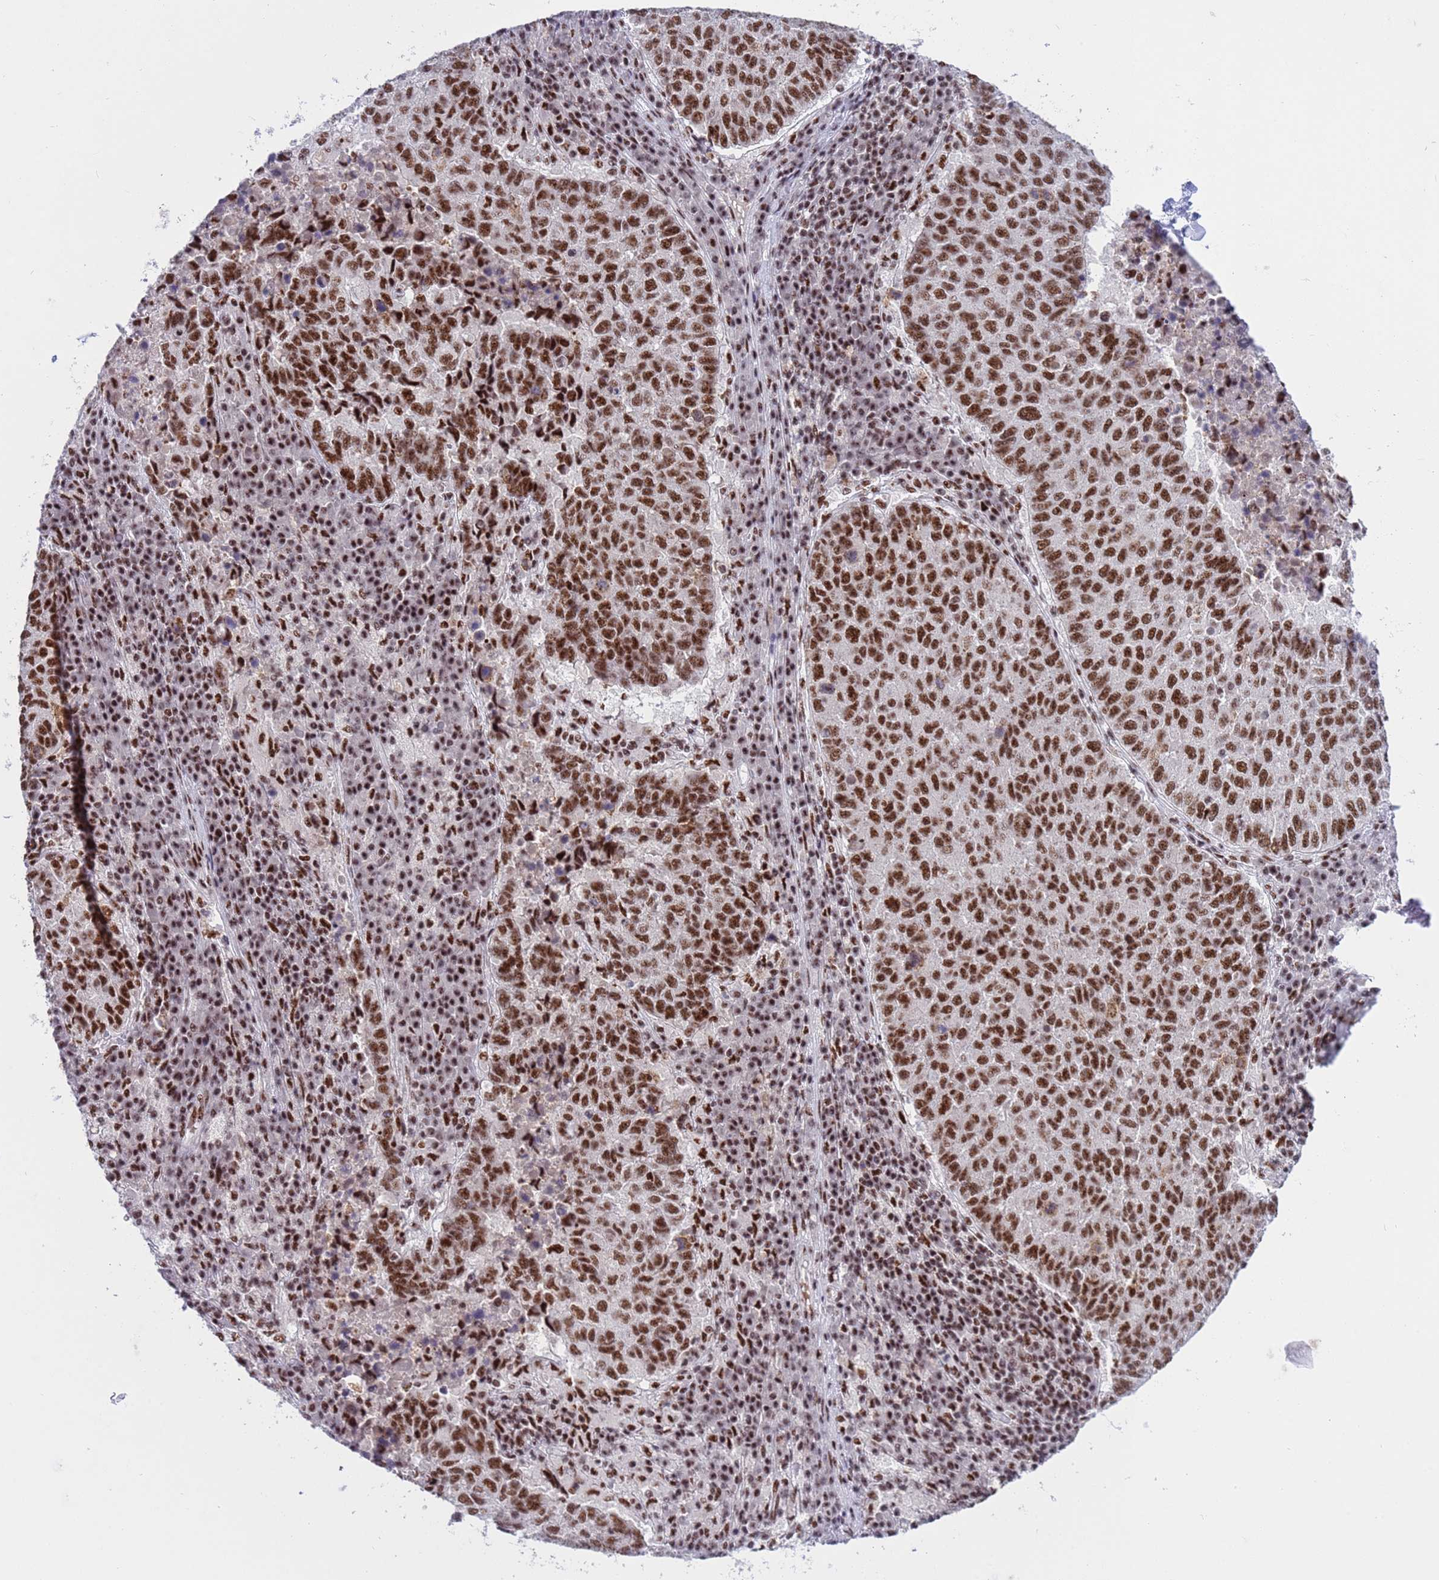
{"staining": {"intensity": "strong", "quantity": ">75%", "location": "nuclear"}, "tissue": "lung cancer", "cell_type": "Tumor cells", "image_type": "cancer", "snomed": [{"axis": "morphology", "description": "Squamous cell carcinoma, NOS"}, {"axis": "topography", "description": "Lung"}], "caption": "Squamous cell carcinoma (lung) stained with DAB (3,3'-diaminobenzidine) IHC shows high levels of strong nuclear expression in about >75% of tumor cells. (IHC, brightfield microscopy, high magnification).", "gene": "THOC2", "patient": {"sex": "male", "age": 73}}